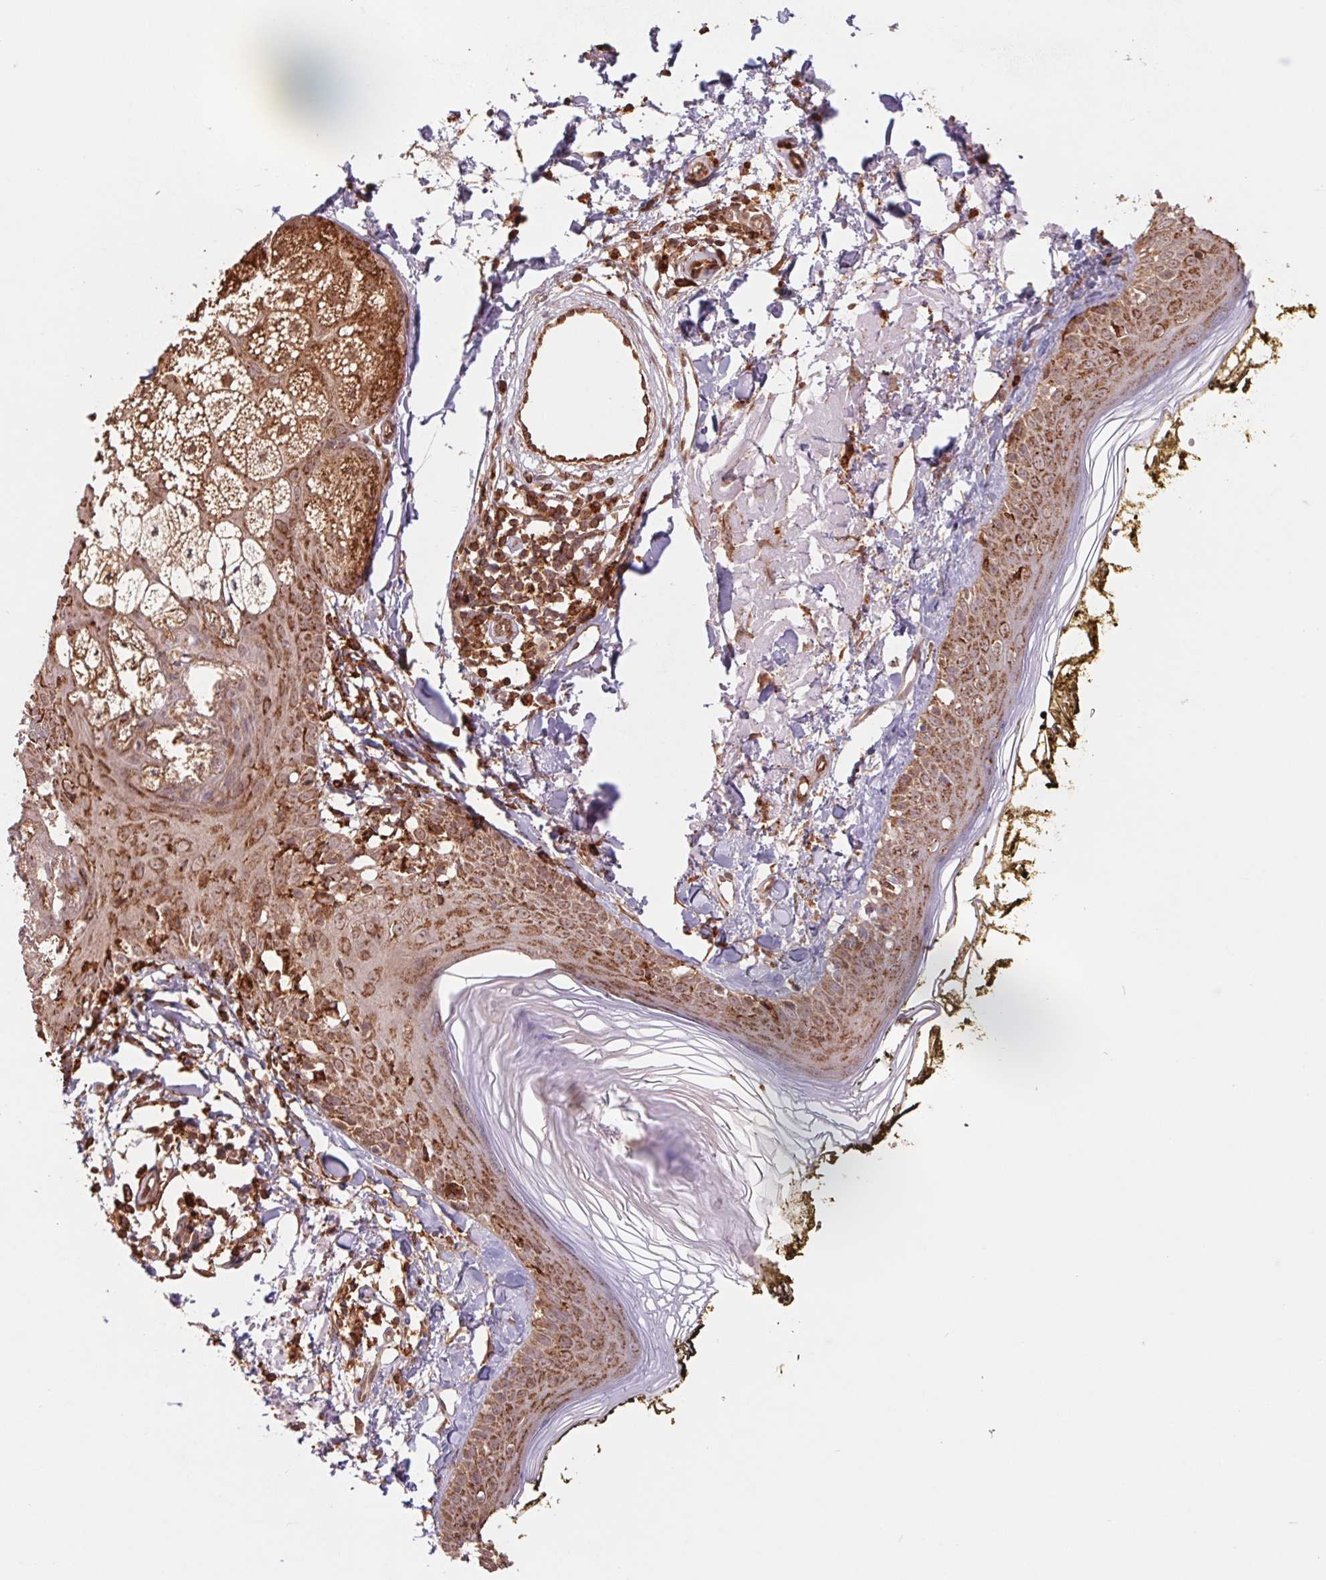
{"staining": {"intensity": "strong", "quantity": ">75%", "location": "cytoplasmic/membranous"}, "tissue": "skin", "cell_type": "Fibroblasts", "image_type": "normal", "snomed": [{"axis": "morphology", "description": "Normal tissue, NOS"}, {"axis": "topography", "description": "Skin"}], "caption": "The image demonstrates staining of normal skin, revealing strong cytoplasmic/membranous protein expression (brown color) within fibroblasts. (Stains: DAB in brown, nuclei in blue, Microscopy: brightfield microscopy at high magnification).", "gene": "URM1", "patient": {"sex": "male", "age": 76}}